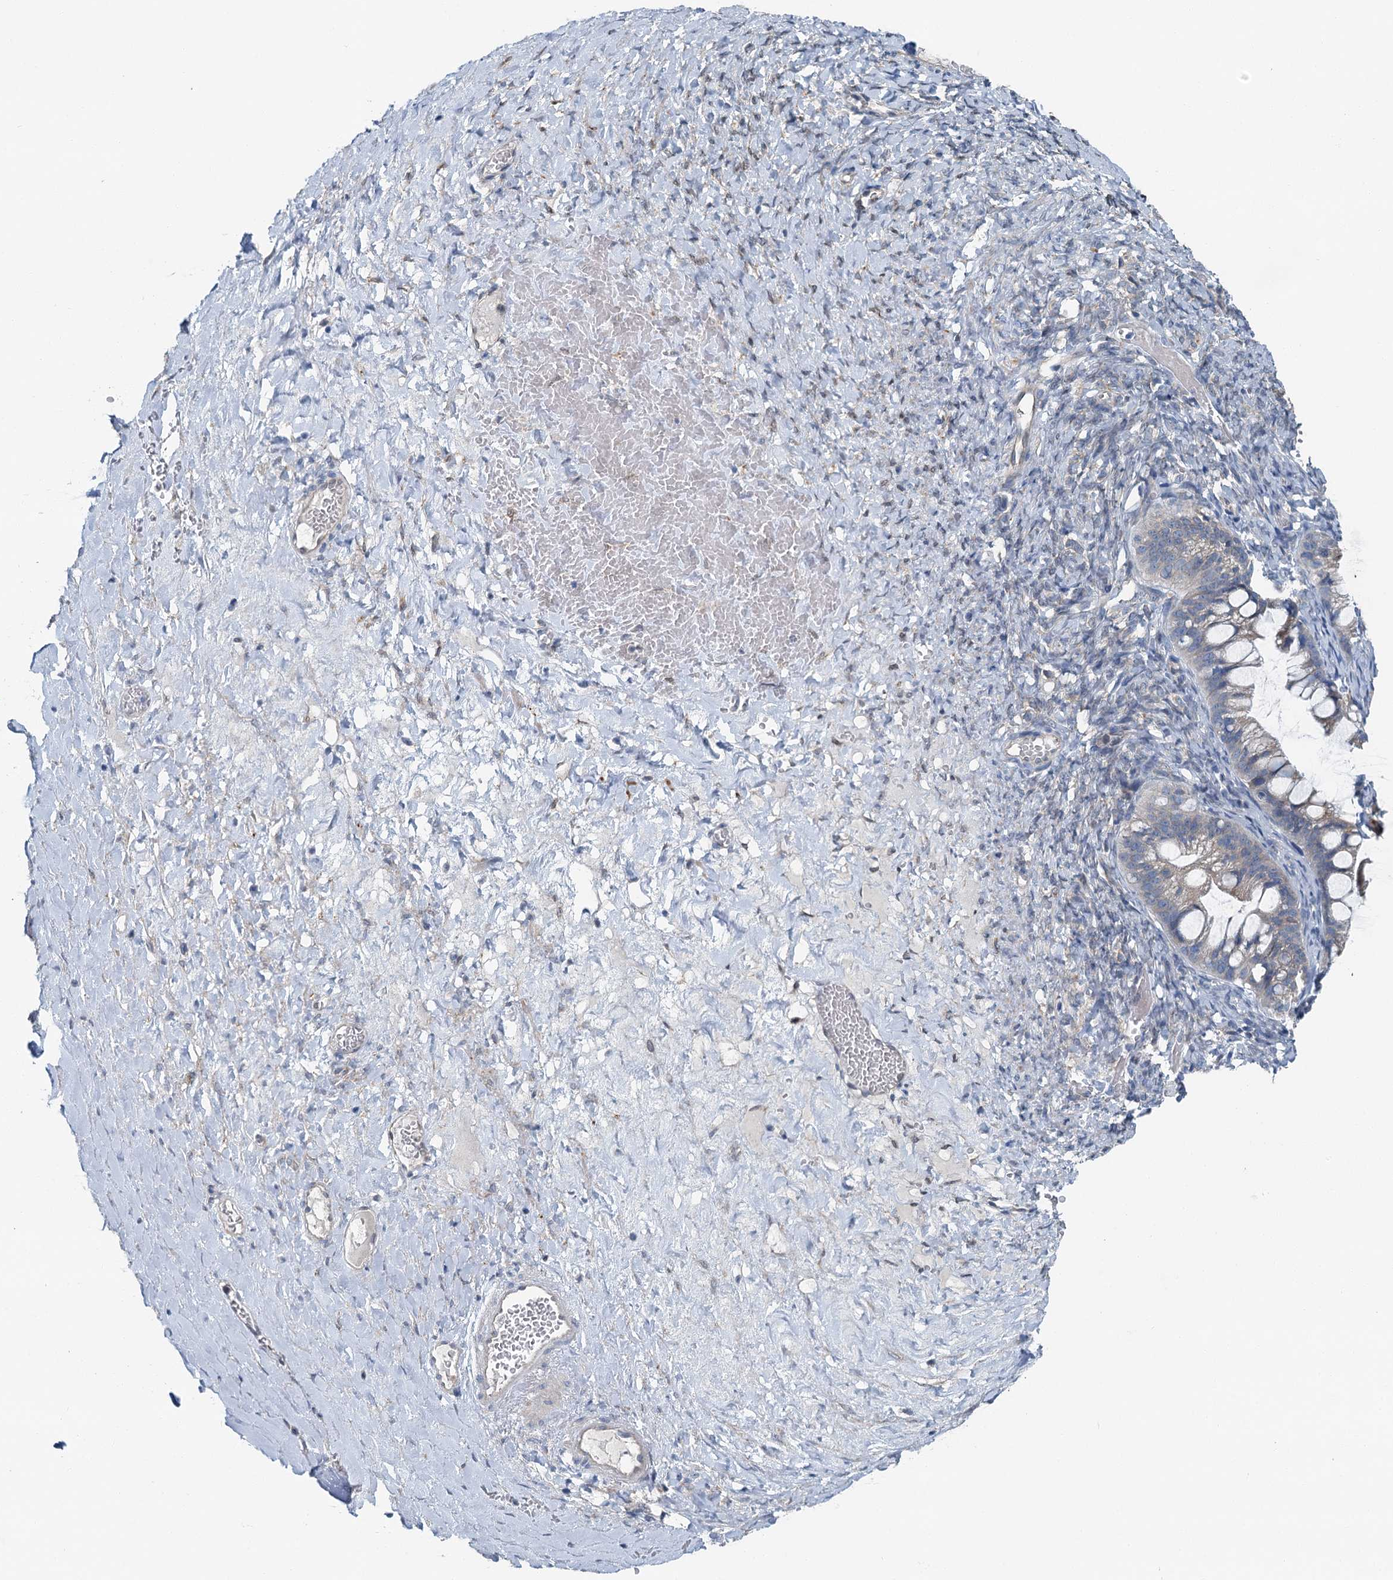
{"staining": {"intensity": "negative", "quantity": "none", "location": "none"}, "tissue": "ovarian cancer", "cell_type": "Tumor cells", "image_type": "cancer", "snomed": [{"axis": "morphology", "description": "Cystadenocarcinoma, mucinous, NOS"}, {"axis": "topography", "description": "Ovary"}], "caption": "A high-resolution histopathology image shows immunohistochemistry staining of mucinous cystadenocarcinoma (ovarian), which exhibits no significant staining in tumor cells.", "gene": "C6orf120", "patient": {"sex": "female", "age": 73}}